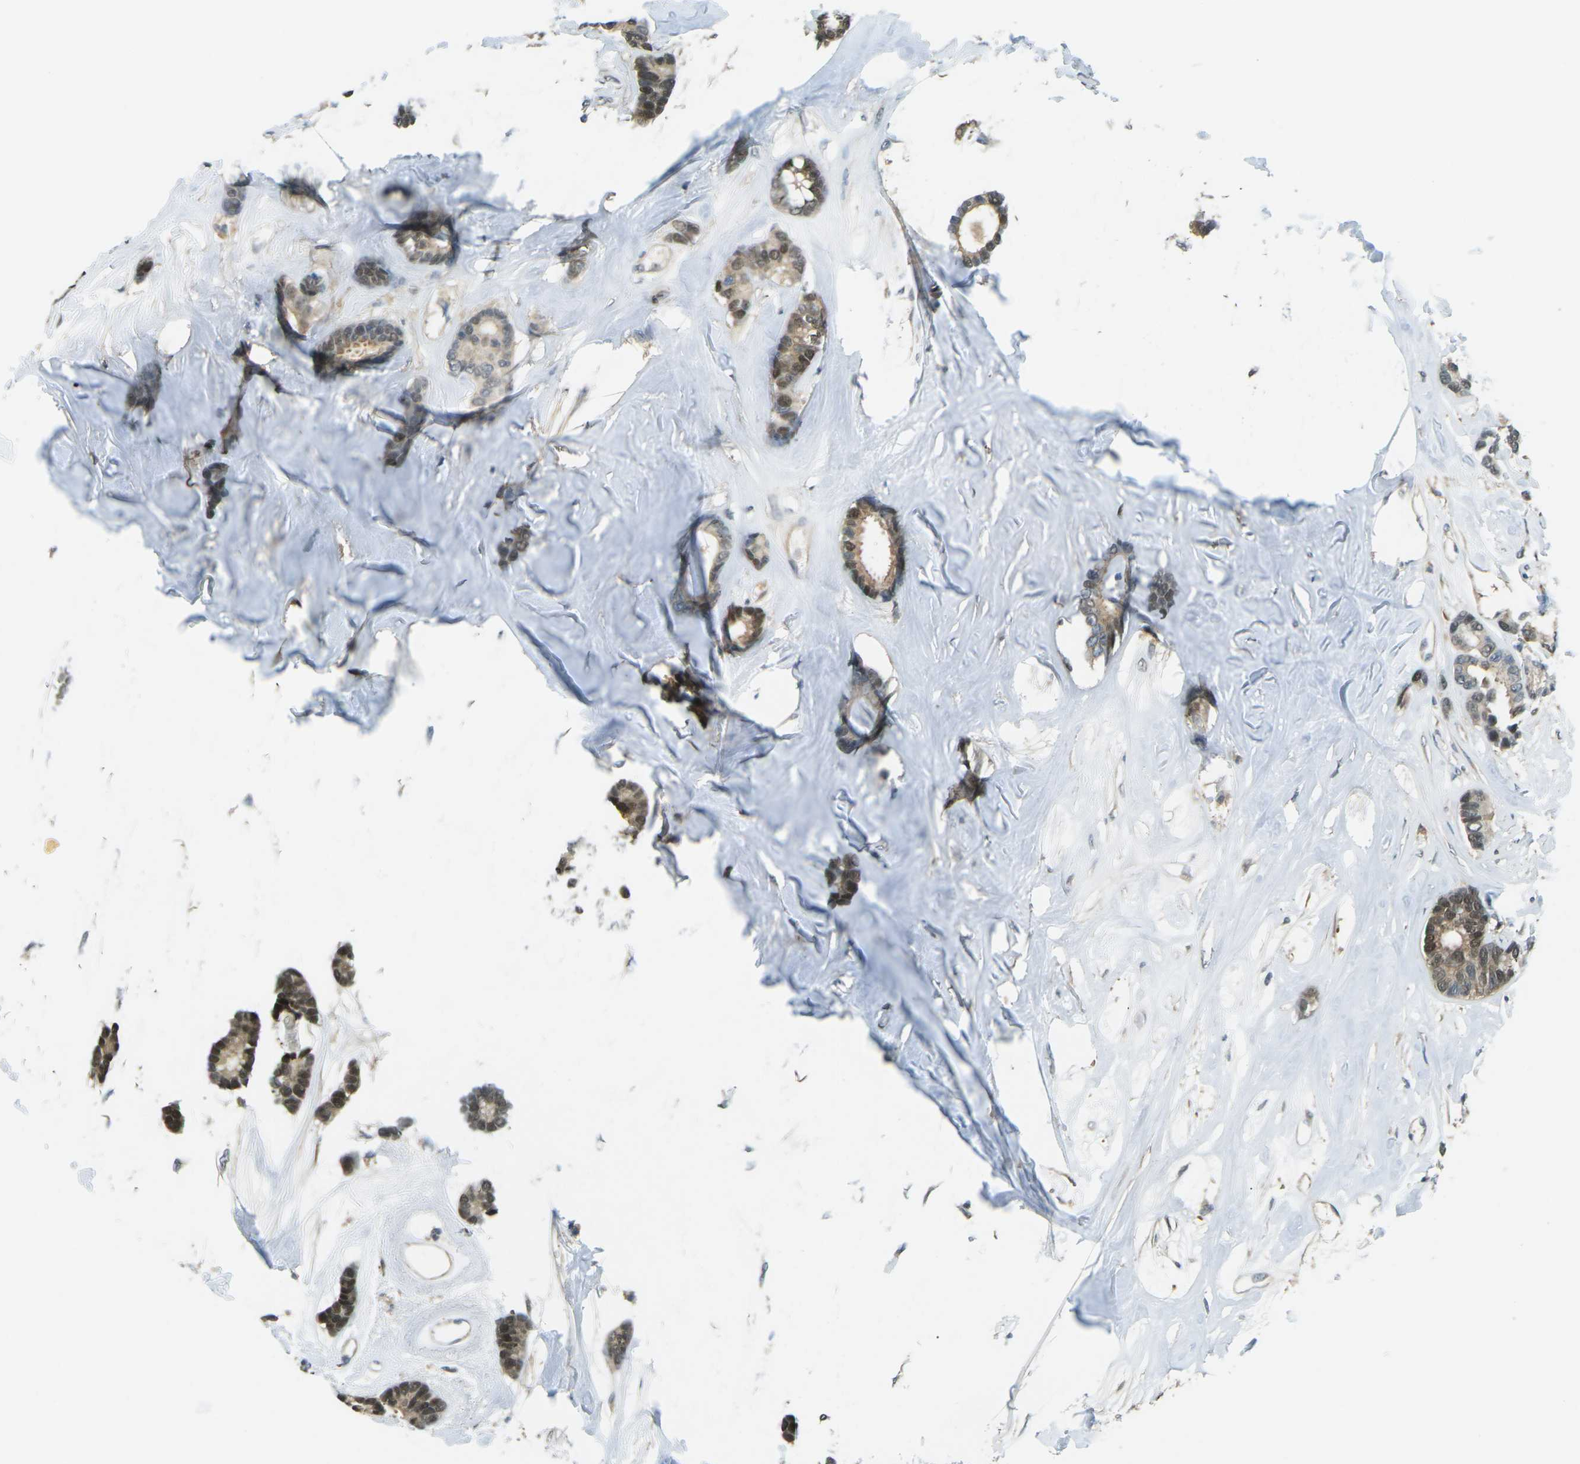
{"staining": {"intensity": "moderate", "quantity": ">75%", "location": "cytoplasmic/membranous,nuclear"}, "tissue": "breast cancer", "cell_type": "Tumor cells", "image_type": "cancer", "snomed": [{"axis": "morphology", "description": "Duct carcinoma"}, {"axis": "topography", "description": "Breast"}], "caption": "DAB immunohistochemical staining of human intraductal carcinoma (breast) shows moderate cytoplasmic/membranous and nuclear protein positivity in about >75% of tumor cells. The staining was performed using DAB to visualize the protein expression in brown, while the nuclei were stained in blue with hematoxylin (Magnification: 20x).", "gene": "PIEZO2", "patient": {"sex": "female", "age": 87}}